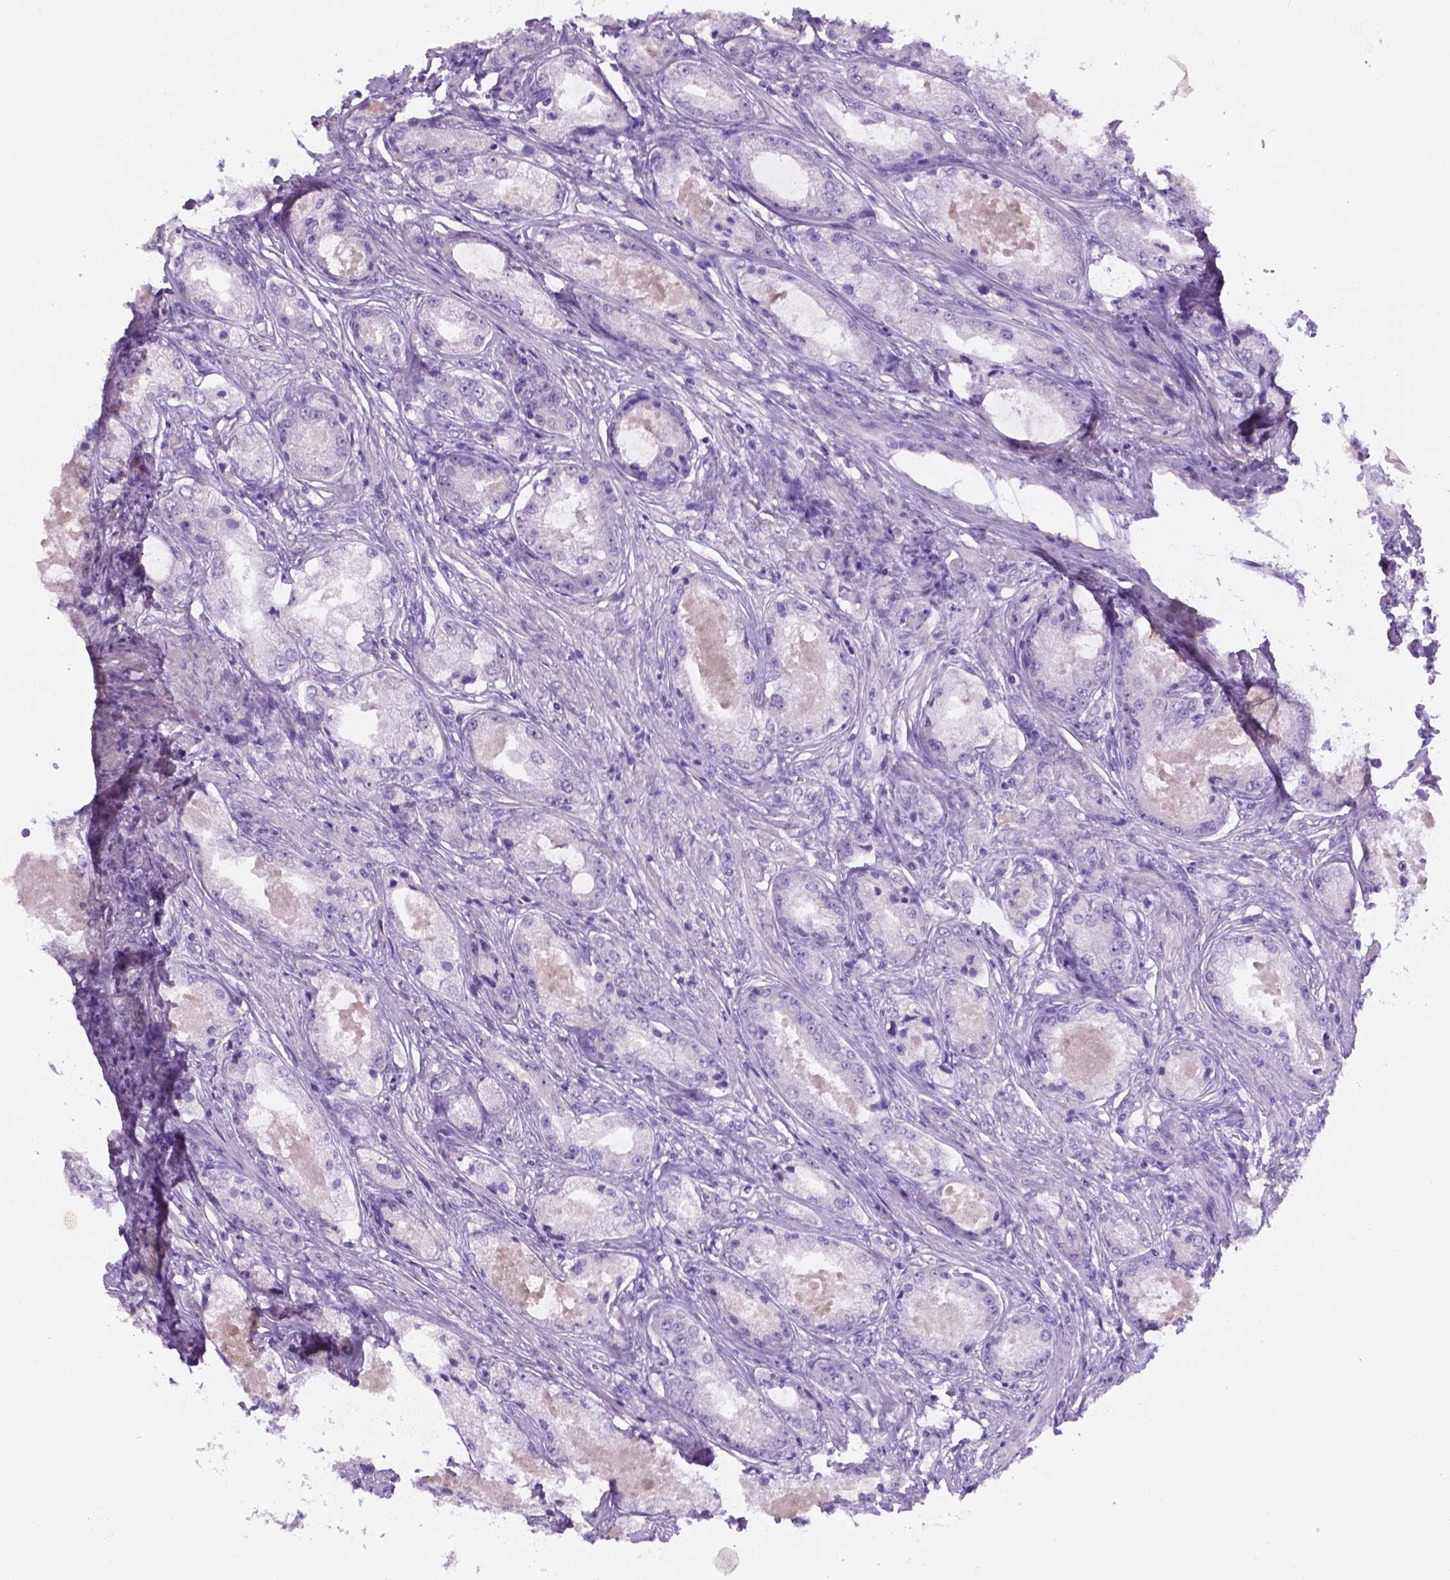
{"staining": {"intensity": "negative", "quantity": "none", "location": "none"}, "tissue": "prostate cancer", "cell_type": "Tumor cells", "image_type": "cancer", "snomed": [{"axis": "morphology", "description": "Adenocarcinoma, Low grade"}, {"axis": "topography", "description": "Prostate"}], "caption": "DAB (3,3'-diaminobenzidine) immunohistochemical staining of human prostate low-grade adenocarcinoma reveals no significant positivity in tumor cells. Nuclei are stained in blue.", "gene": "EBLN2", "patient": {"sex": "male", "age": 68}}